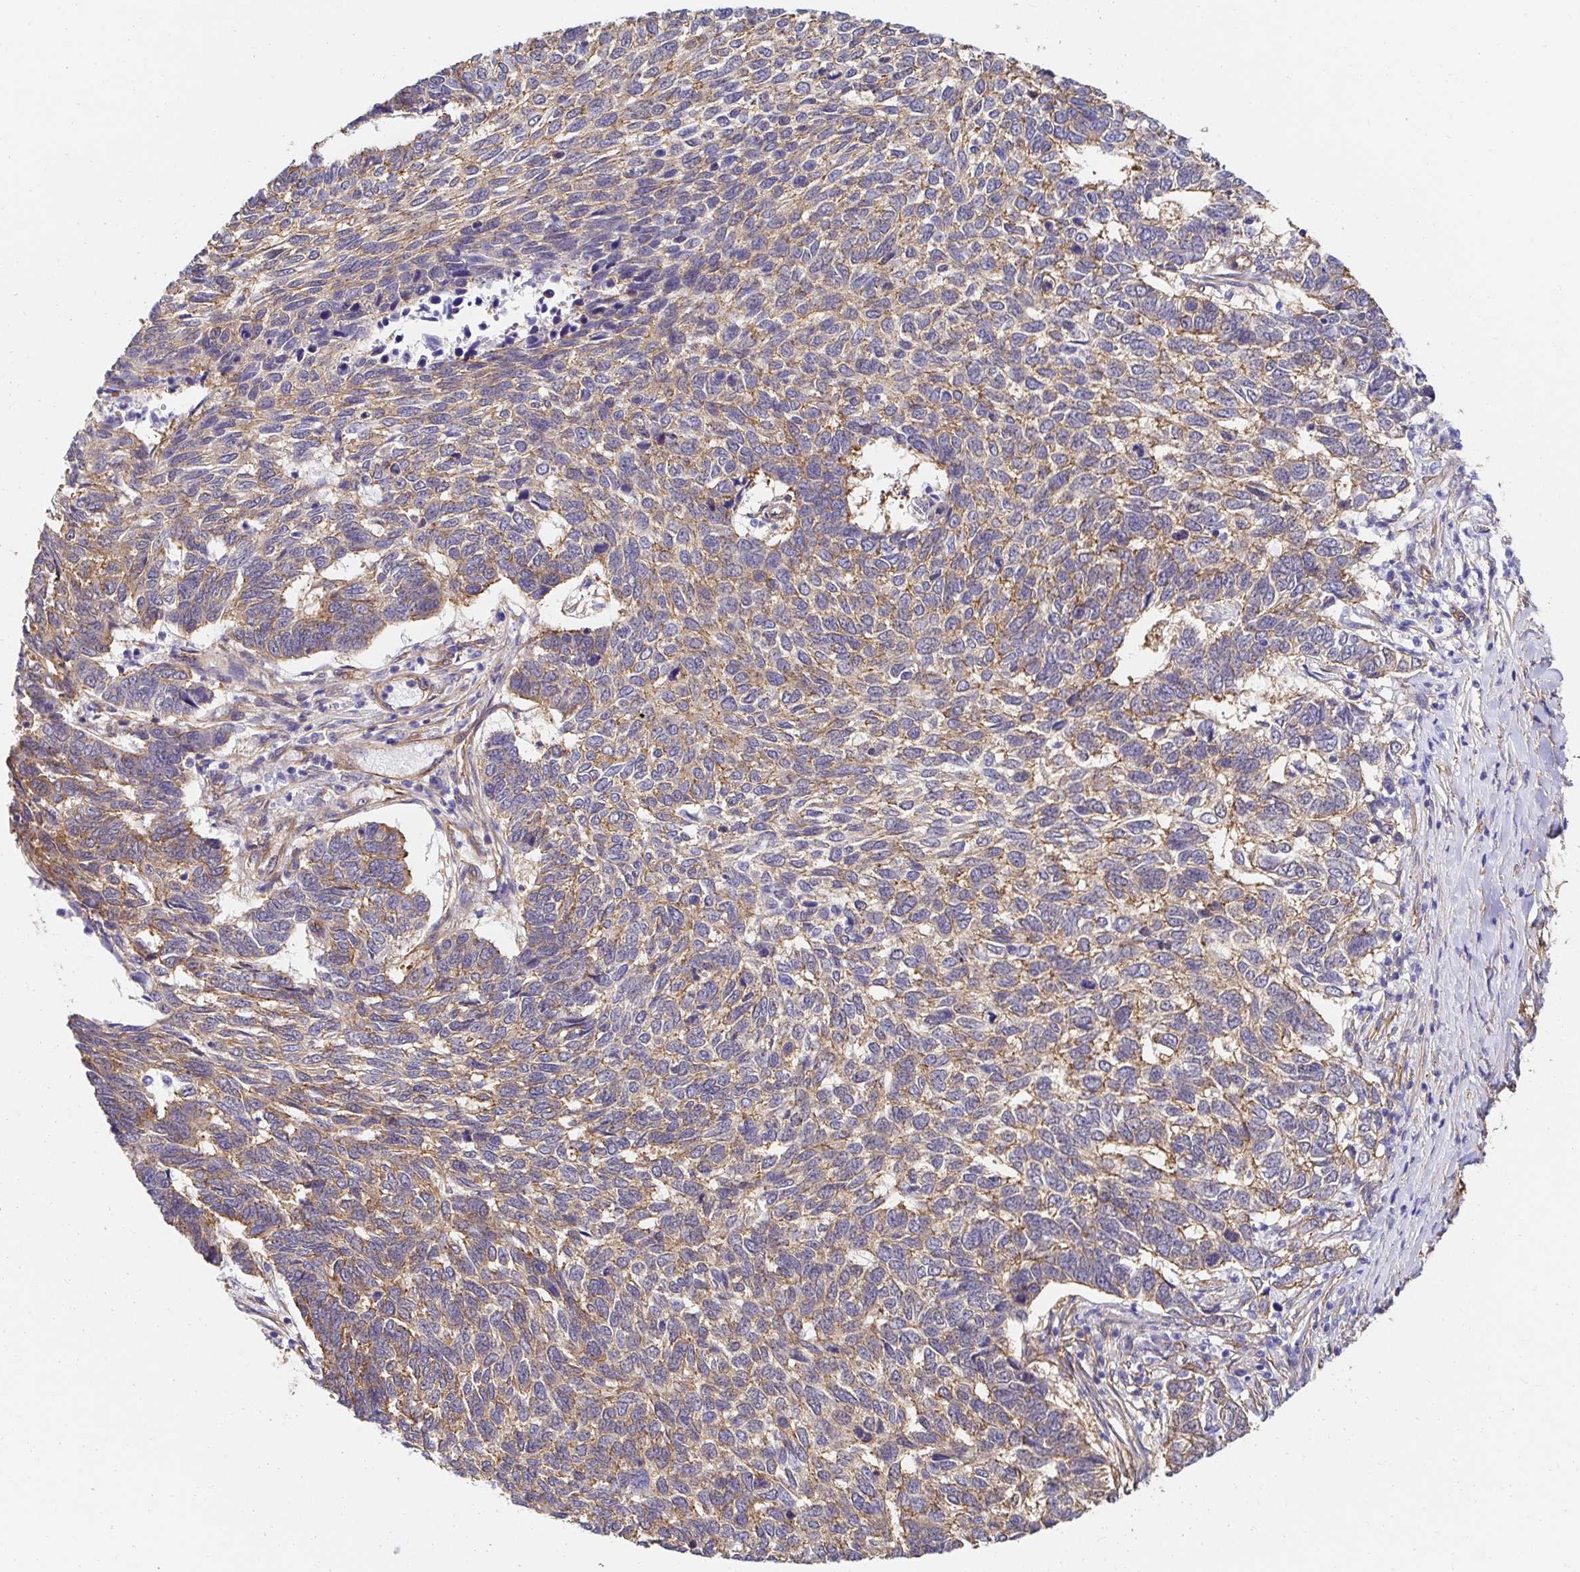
{"staining": {"intensity": "moderate", "quantity": "25%-75%", "location": "cytoplasmic/membranous"}, "tissue": "skin cancer", "cell_type": "Tumor cells", "image_type": "cancer", "snomed": [{"axis": "morphology", "description": "Basal cell carcinoma"}, {"axis": "topography", "description": "Skin"}], "caption": "Immunohistochemistry (IHC) image of human basal cell carcinoma (skin) stained for a protein (brown), which displays medium levels of moderate cytoplasmic/membranous positivity in approximately 25%-75% of tumor cells.", "gene": "CTTN", "patient": {"sex": "female", "age": 65}}